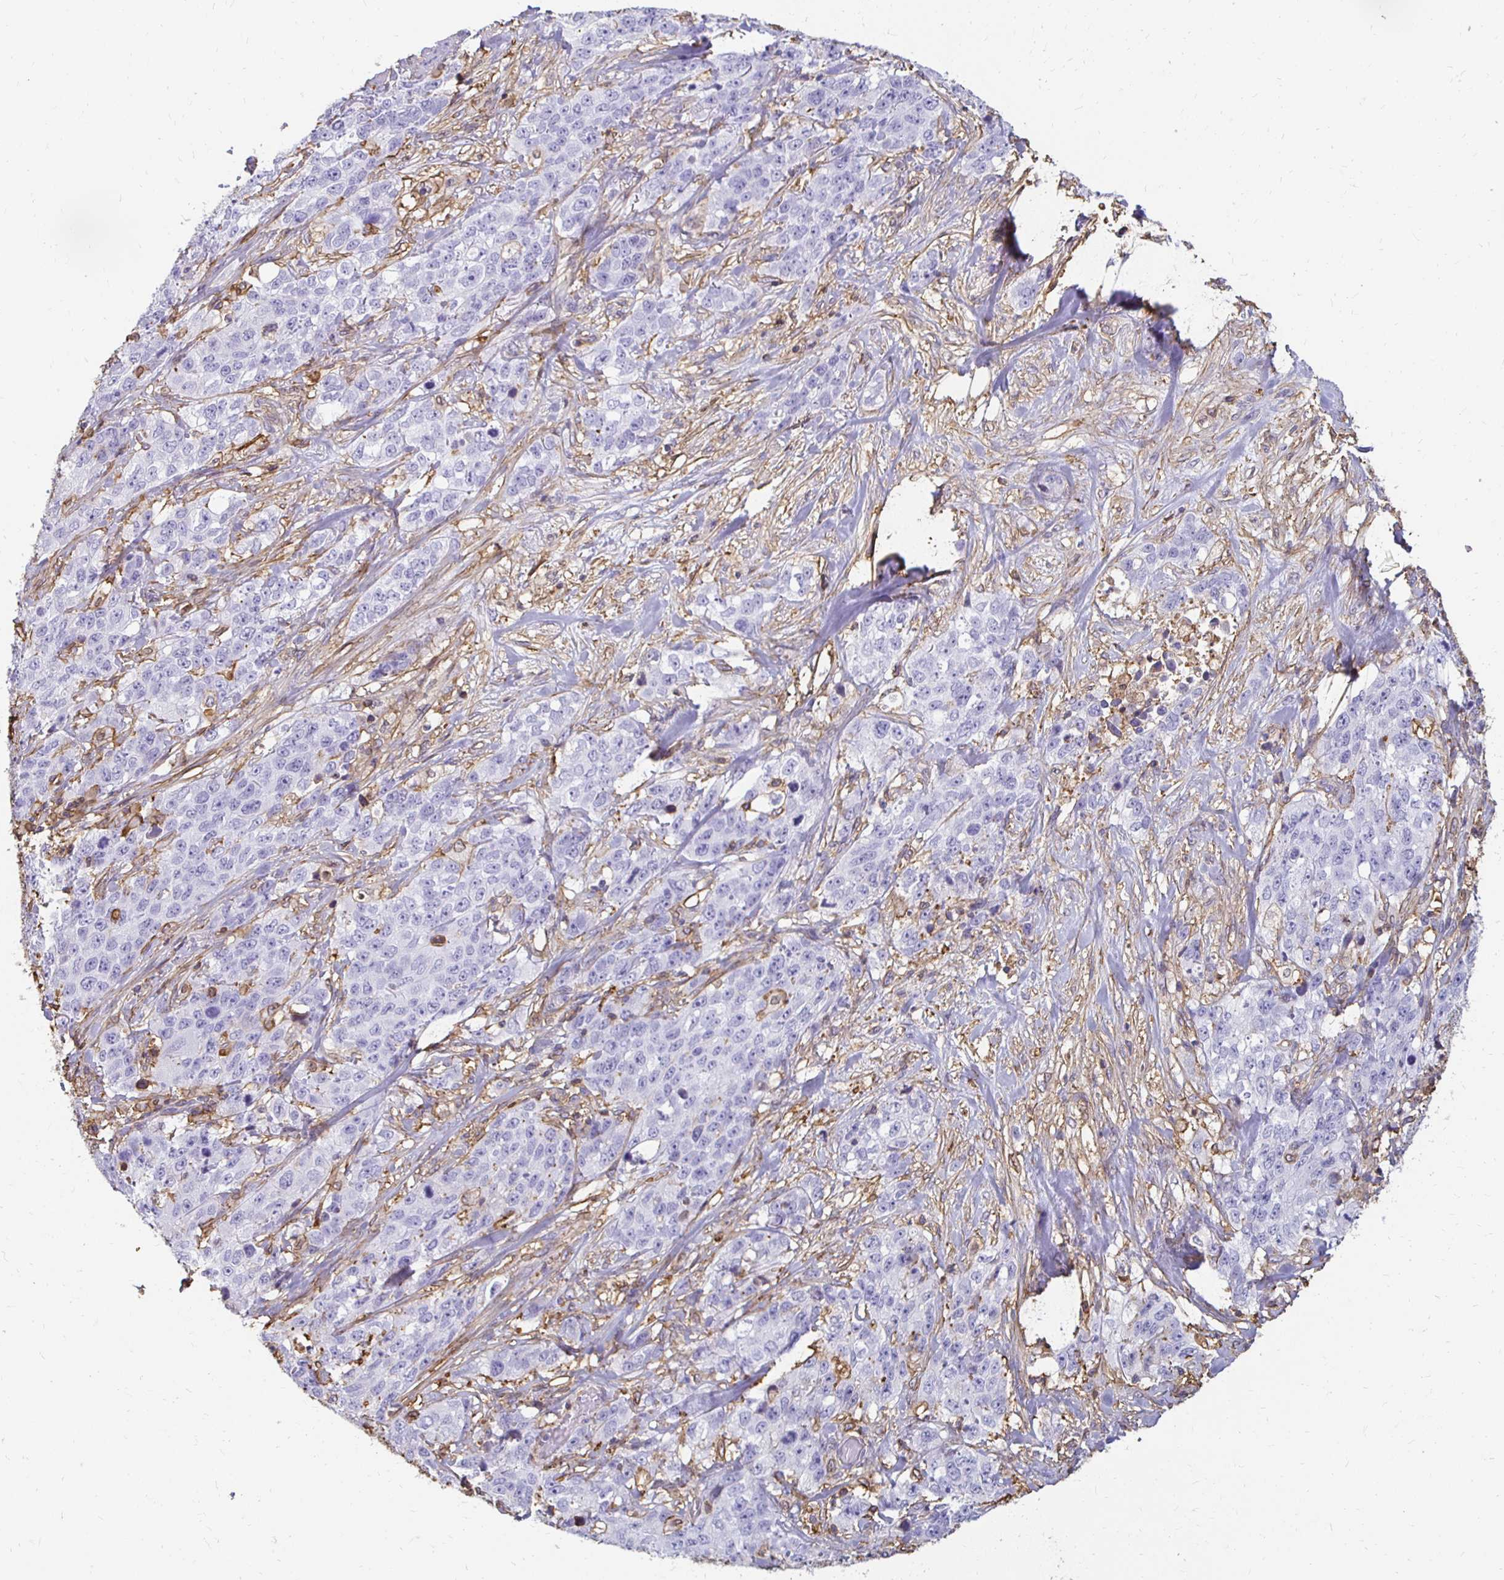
{"staining": {"intensity": "negative", "quantity": "none", "location": "none"}, "tissue": "stomach cancer", "cell_type": "Tumor cells", "image_type": "cancer", "snomed": [{"axis": "morphology", "description": "Adenocarcinoma, NOS"}, {"axis": "topography", "description": "Stomach"}], "caption": "DAB immunohistochemical staining of stomach cancer demonstrates no significant staining in tumor cells.", "gene": "TAS1R3", "patient": {"sex": "male", "age": 48}}